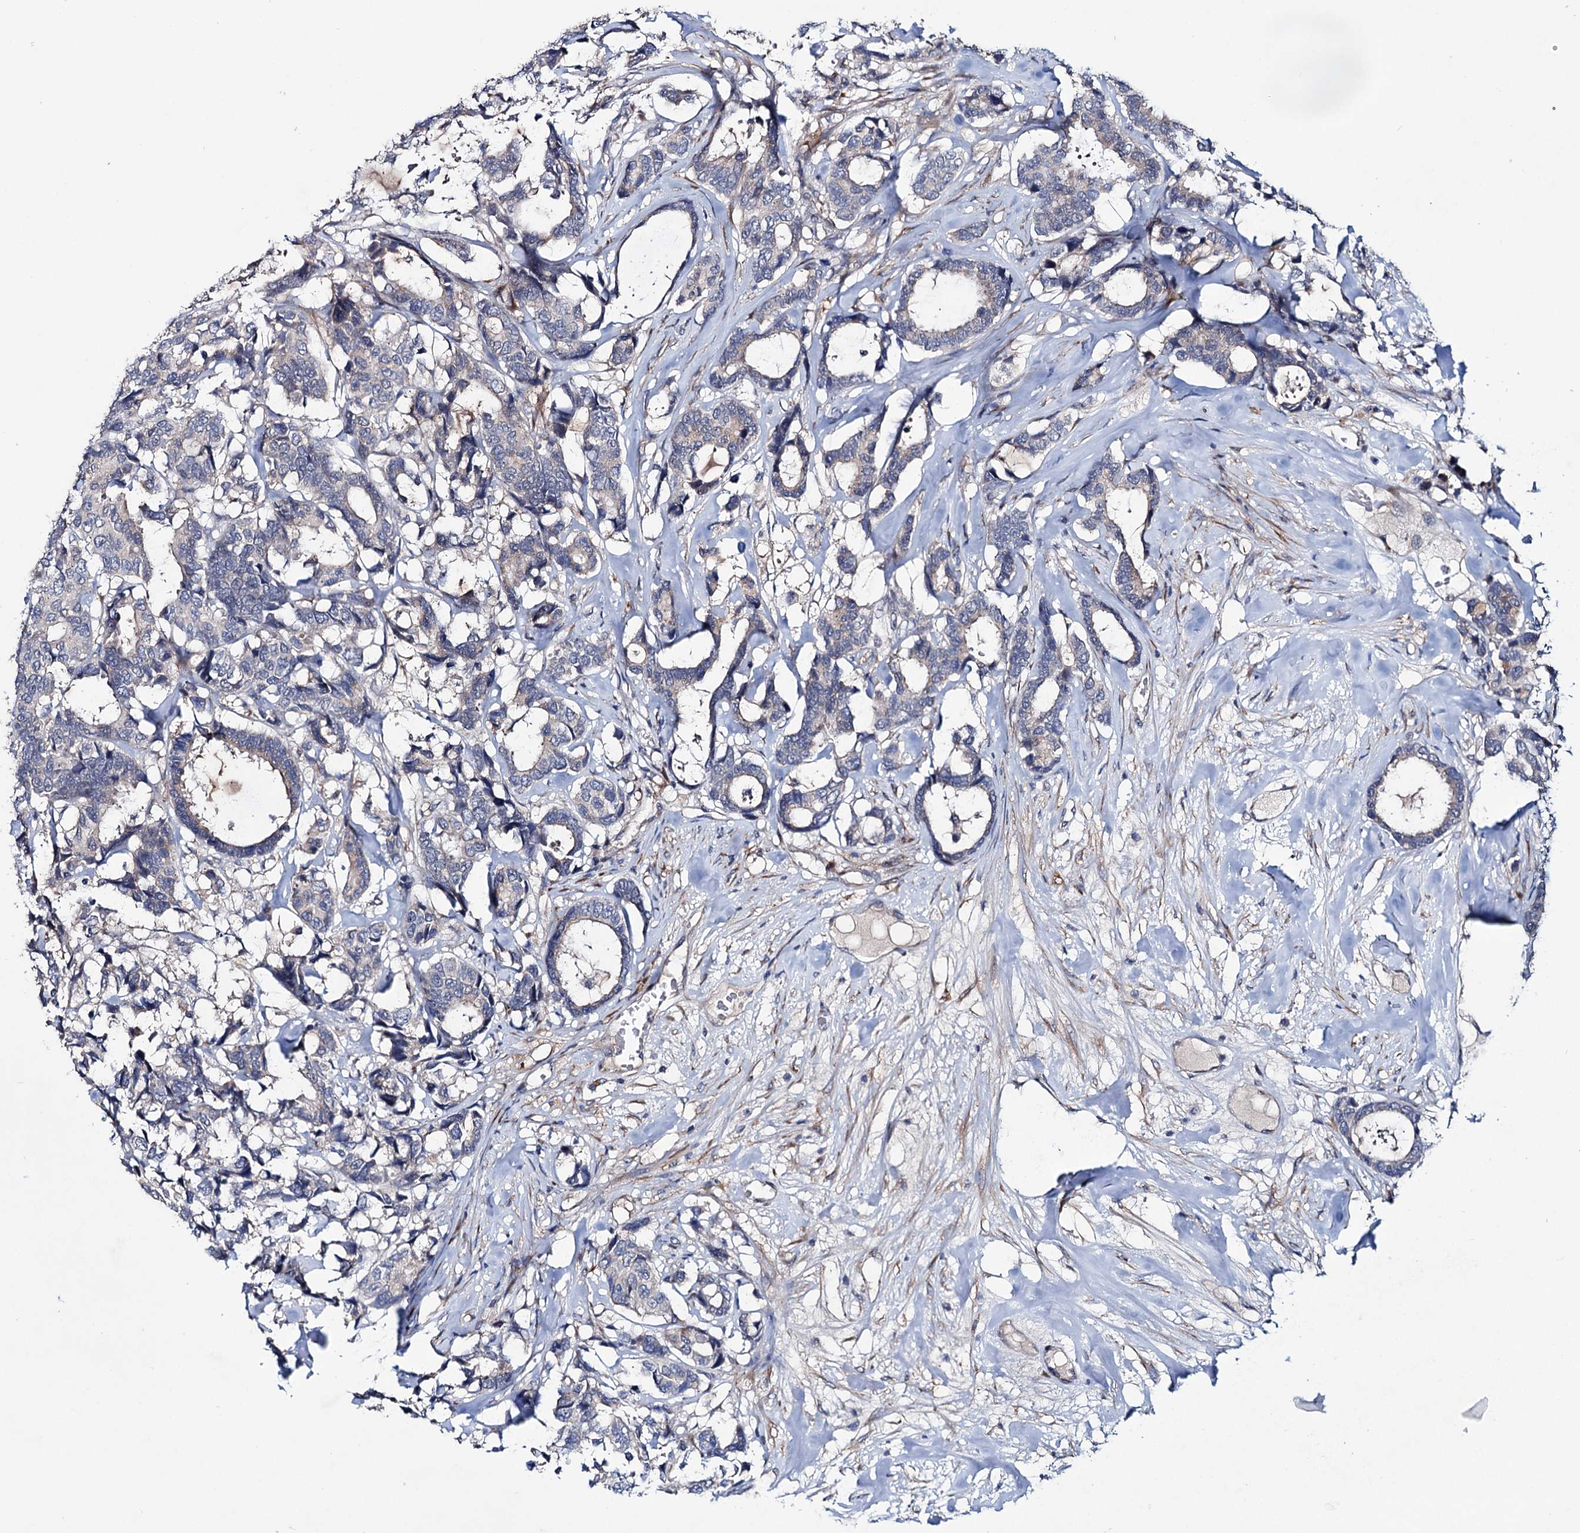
{"staining": {"intensity": "negative", "quantity": "none", "location": "none"}, "tissue": "breast cancer", "cell_type": "Tumor cells", "image_type": "cancer", "snomed": [{"axis": "morphology", "description": "Duct carcinoma"}, {"axis": "topography", "description": "Breast"}], "caption": "Breast cancer stained for a protein using IHC shows no expression tumor cells.", "gene": "EYA4", "patient": {"sex": "female", "age": 87}}